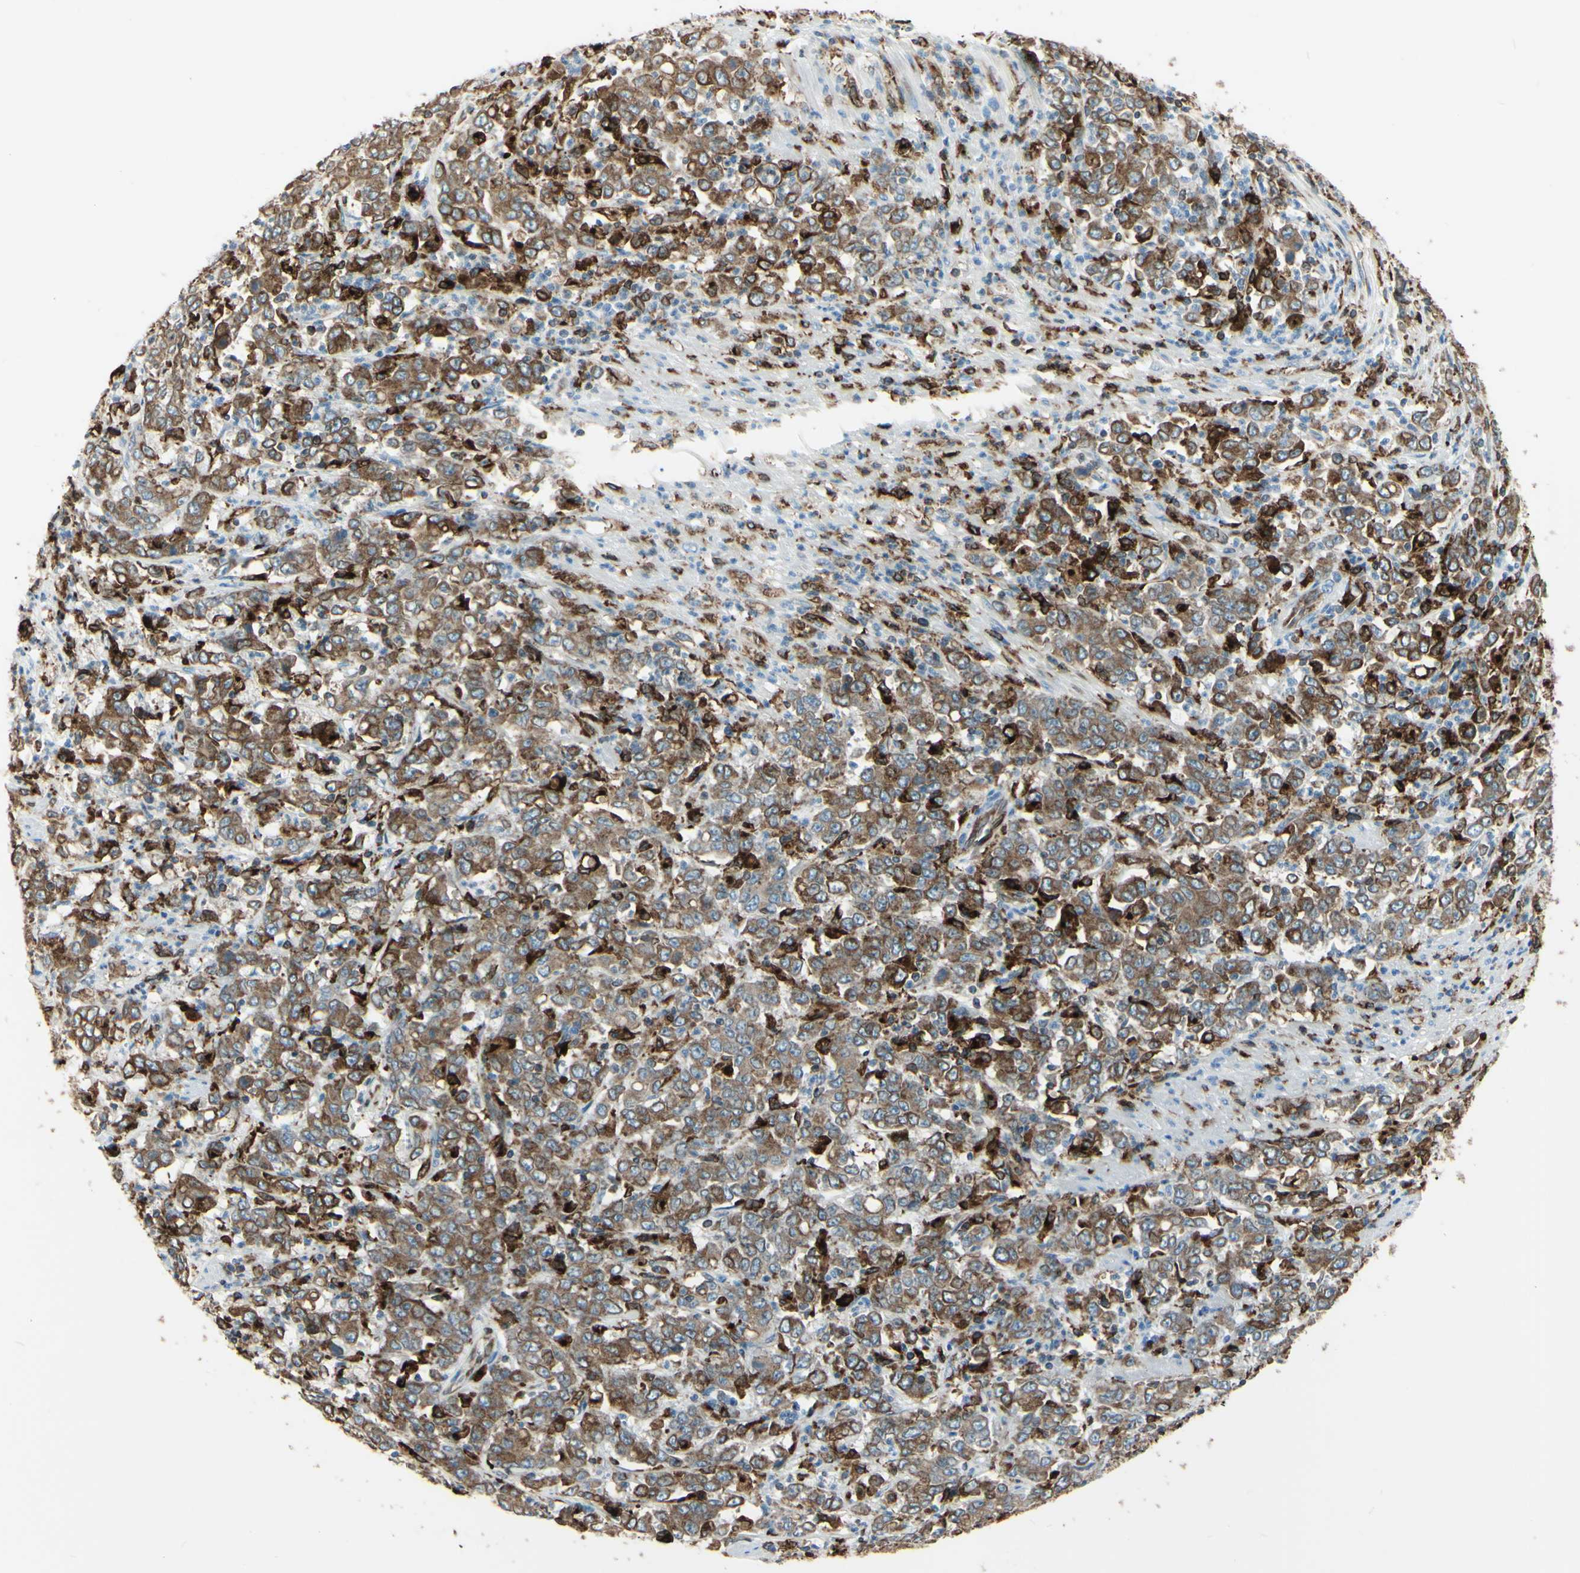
{"staining": {"intensity": "strong", "quantity": "25%-75%", "location": "cytoplasmic/membranous"}, "tissue": "stomach cancer", "cell_type": "Tumor cells", "image_type": "cancer", "snomed": [{"axis": "morphology", "description": "Adenocarcinoma, NOS"}, {"axis": "topography", "description": "Stomach, lower"}], "caption": "This is an image of IHC staining of stomach adenocarcinoma, which shows strong expression in the cytoplasmic/membranous of tumor cells.", "gene": "CD74", "patient": {"sex": "female", "age": 71}}